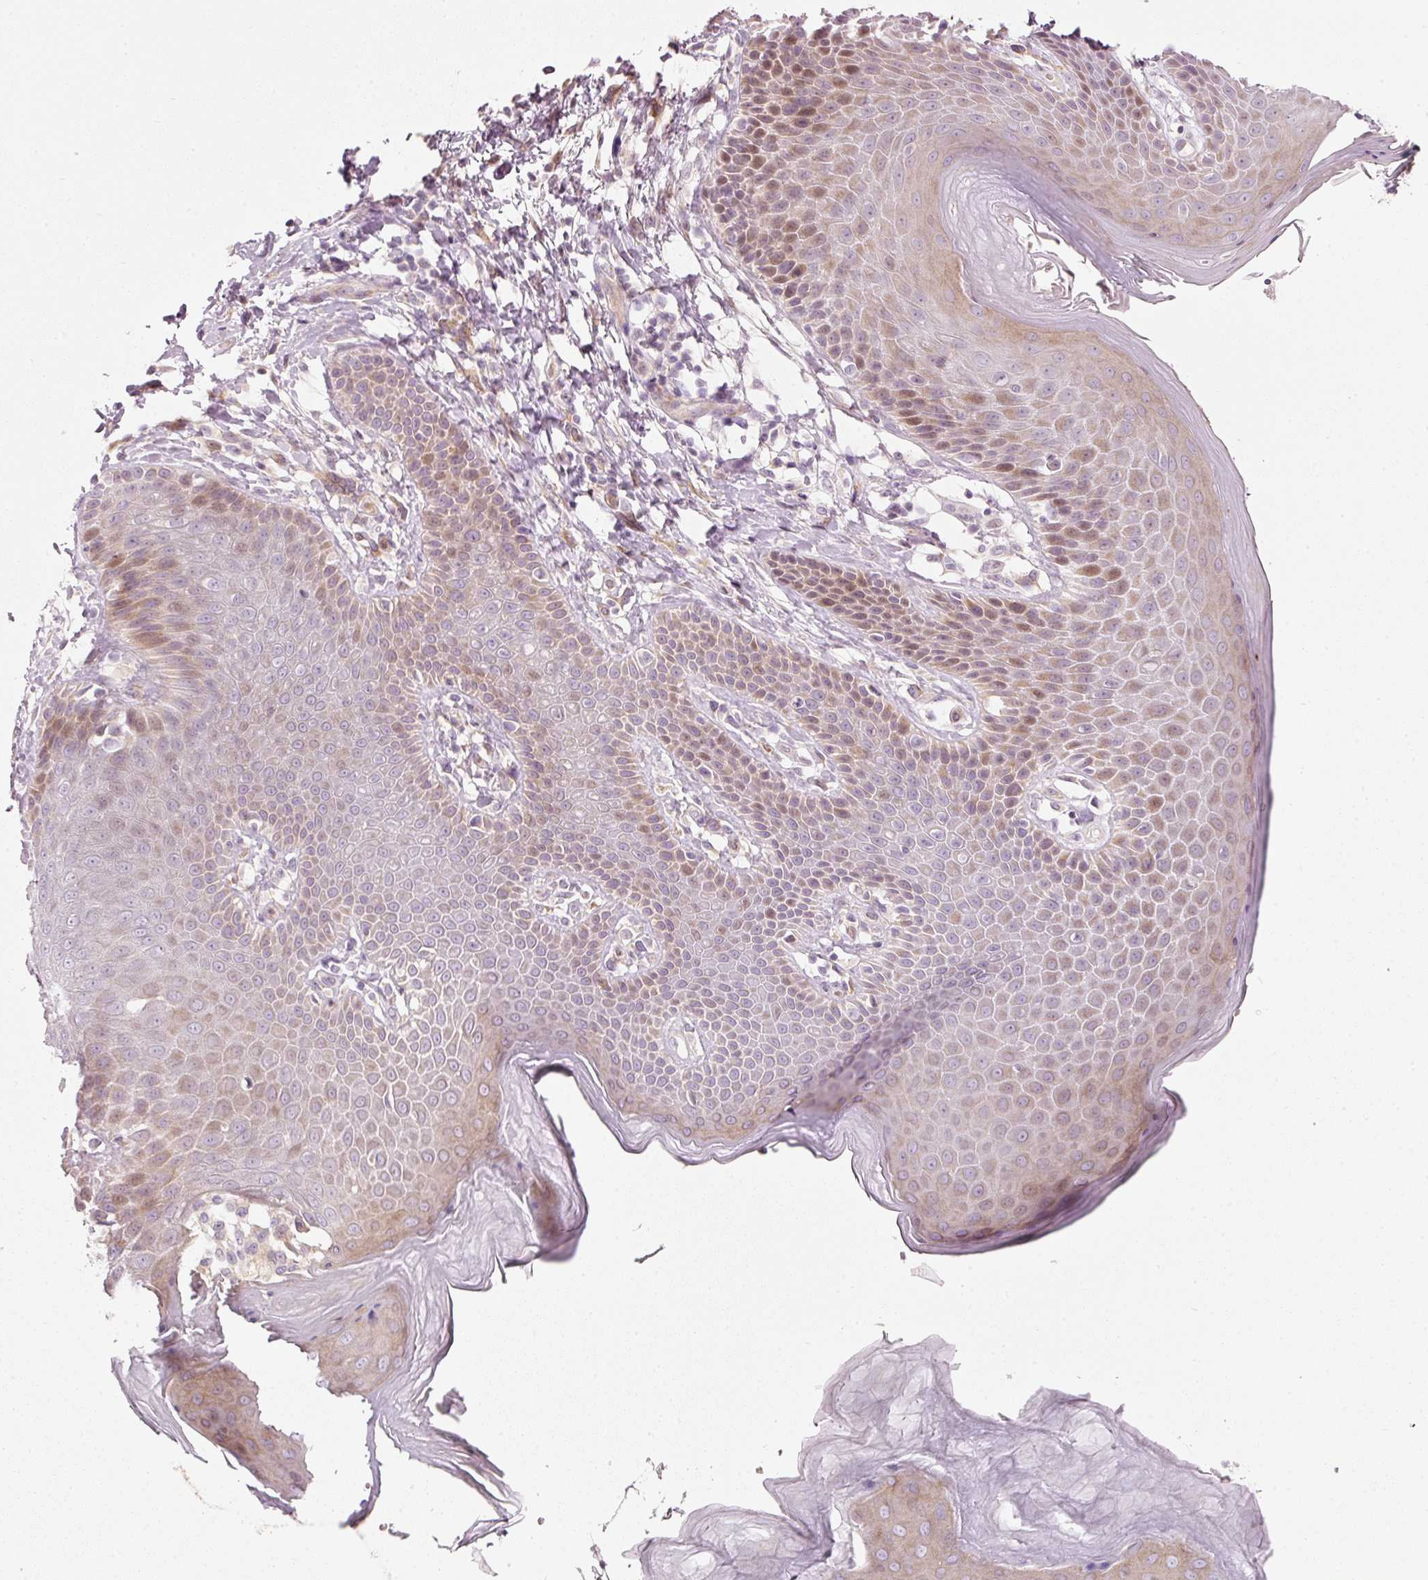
{"staining": {"intensity": "moderate", "quantity": "25%-75%", "location": "cytoplasmic/membranous,nuclear"}, "tissue": "skin", "cell_type": "Epidermal cells", "image_type": "normal", "snomed": [{"axis": "morphology", "description": "Normal tissue, NOS"}, {"axis": "topography", "description": "Peripheral nerve tissue"}], "caption": "Immunohistochemical staining of benign human skin reveals moderate cytoplasmic/membranous,nuclear protein staining in approximately 25%-75% of epidermal cells. (IHC, brightfield microscopy, high magnification).", "gene": "SLC20A1", "patient": {"sex": "male", "age": 51}}